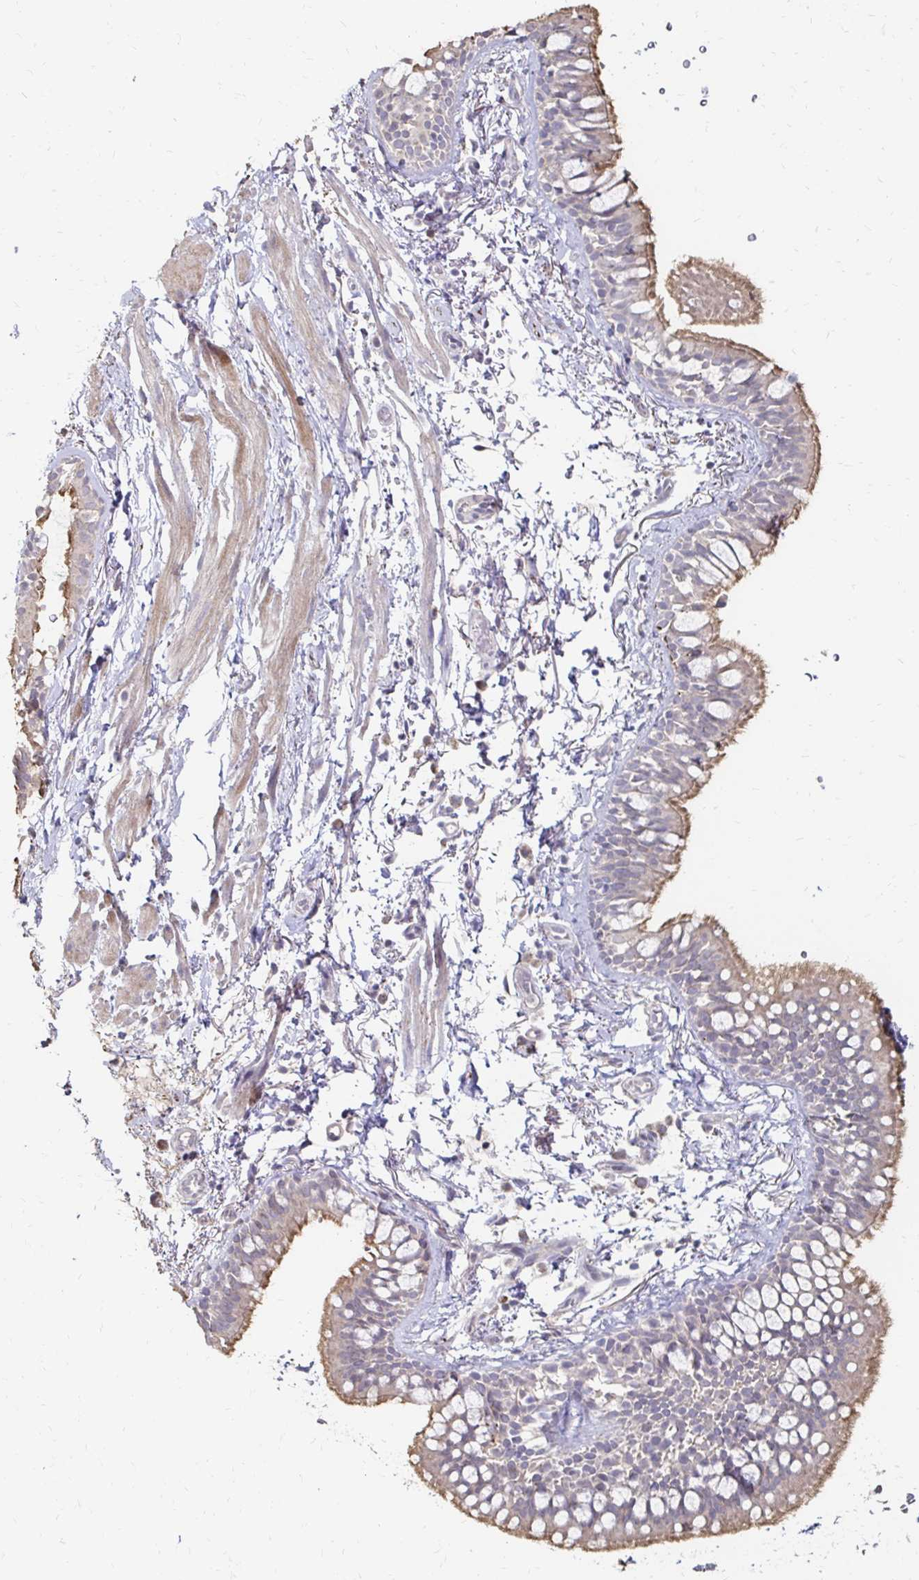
{"staining": {"intensity": "moderate", "quantity": "<25%", "location": "cytoplasmic/membranous"}, "tissue": "bronchus", "cell_type": "Respiratory epithelial cells", "image_type": "normal", "snomed": [{"axis": "morphology", "description": "Normal tissue, NOS"}, {"axis": "topography", "description": "Lymph node"}, {"axis": "topography", "description": "Cartilage tissue"}, {"axis": "topography", "description": "Bronchus"}], "caption": "Bronchus stained with DAB (3,3'-diaminobenzidine) IHC demonstrates low levels of moderate cytoplasmic/membranous staining in about <25% of respiratory epithelial cells. (brown staining indicates protein expression, while blue staining denotes nuclei).", "gene": "ZNF727", "patient": {"sex": "female", "age": 70}}